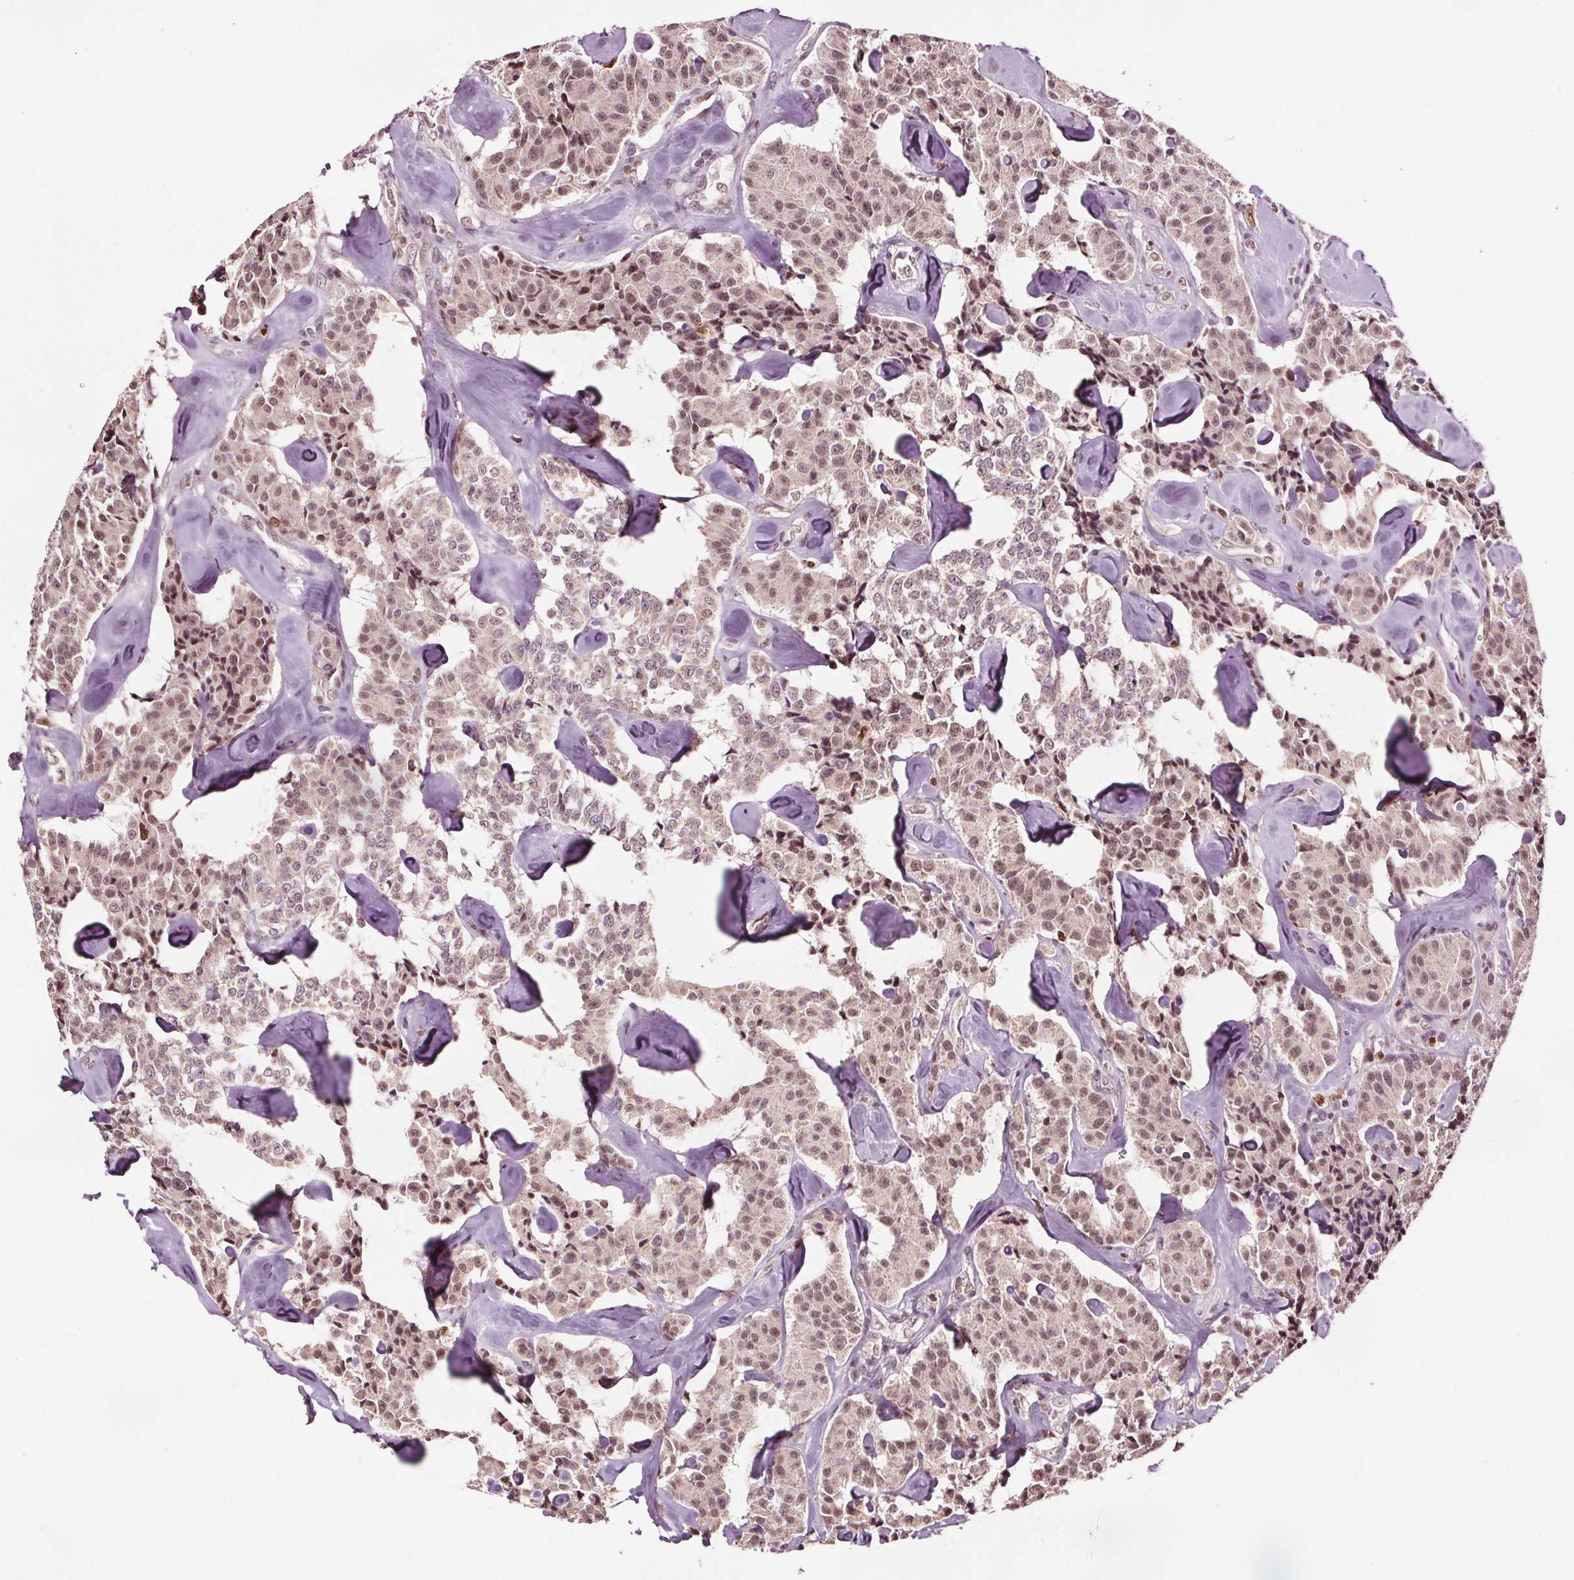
{"staining": {"intensity": "weak", "quantity": ">75%", "location": "nuclear"}, "tissue": "carcinoid", "cell_type": "Tumor cells", "image_type": "cancer", "snomed": [{"axis": "morphology", "description": "Carcinoid, malignant, NOS"}, {"axis": "topography", "description": "Pancreas"}], "caption": "A brown stain labels weak nuclear staining of a protein in malignant carcinoid tumor cells. Nuclei are stained in blue.", "gene": "DDX11", "patient": {"sex": "male", "age": 41}}